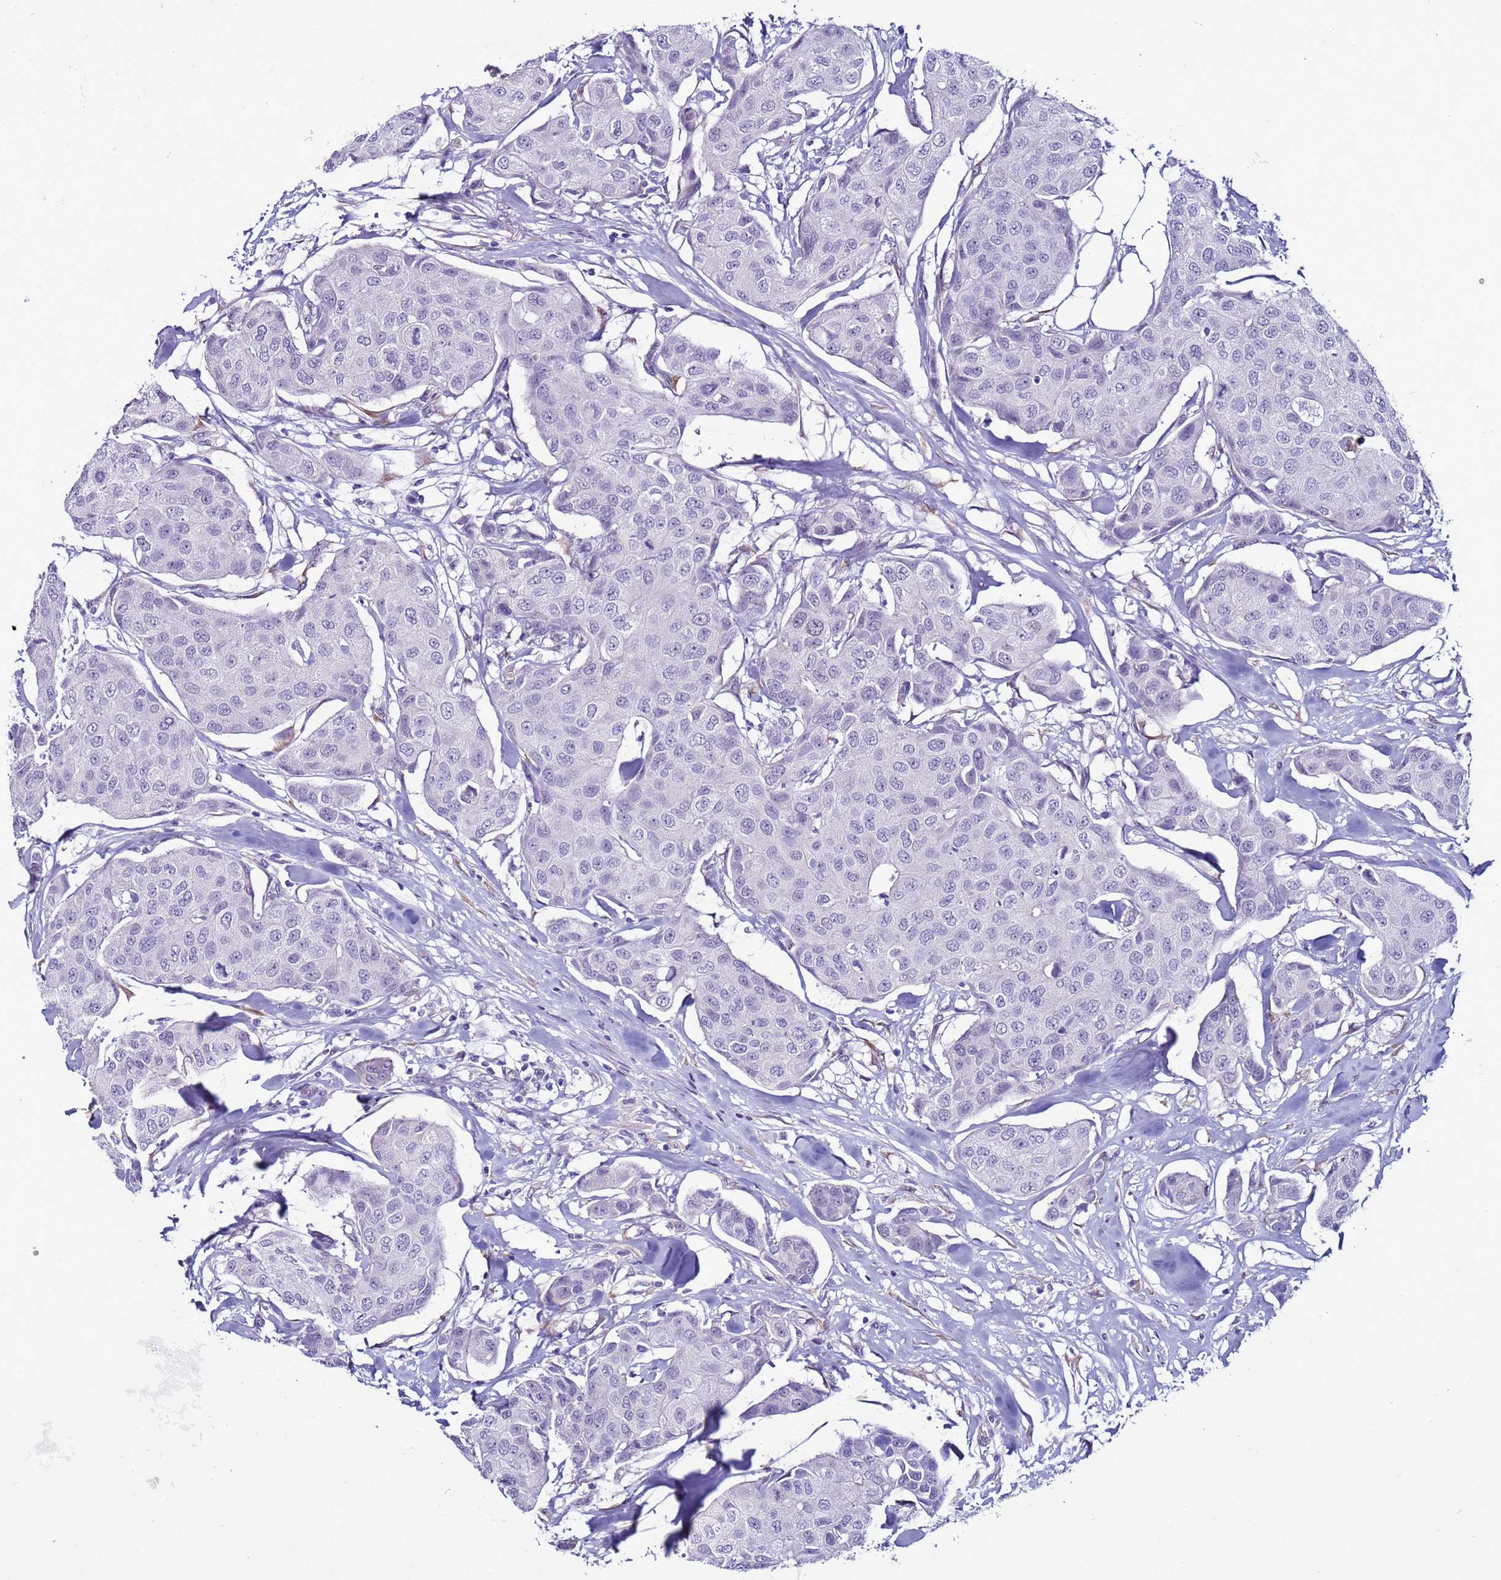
{"staining": {"intensity": "negative", "quantity": "none", "location": "none"}, "tissue": "breast cancer", "cell_type": "Tumor cells", "image_type": "cancer", "snomed": [{"axis": "morphology", "description": "Duct carcinoma"}, {"axis": "topography", "description": "Breast"}, {"axis": "topography", "description": "Lymph node"}], "caption": "High magnification brightfield microscopy of intraductal carcinoma (breast) stained with DAB (3,3'-diaminobenzidine) (brown) and counterstained with hematoxylin (blue): tumor cells show no significant staining. (Stains: DAB (3,3'-diaminobenzidine) immunohistochemistry (IHC) with hematoxylin counter stain, Microscopy: brightfield microscopy at high magnification).", "gene": "LRRC10B", "patient": {"sex": "female", "age": 80}}